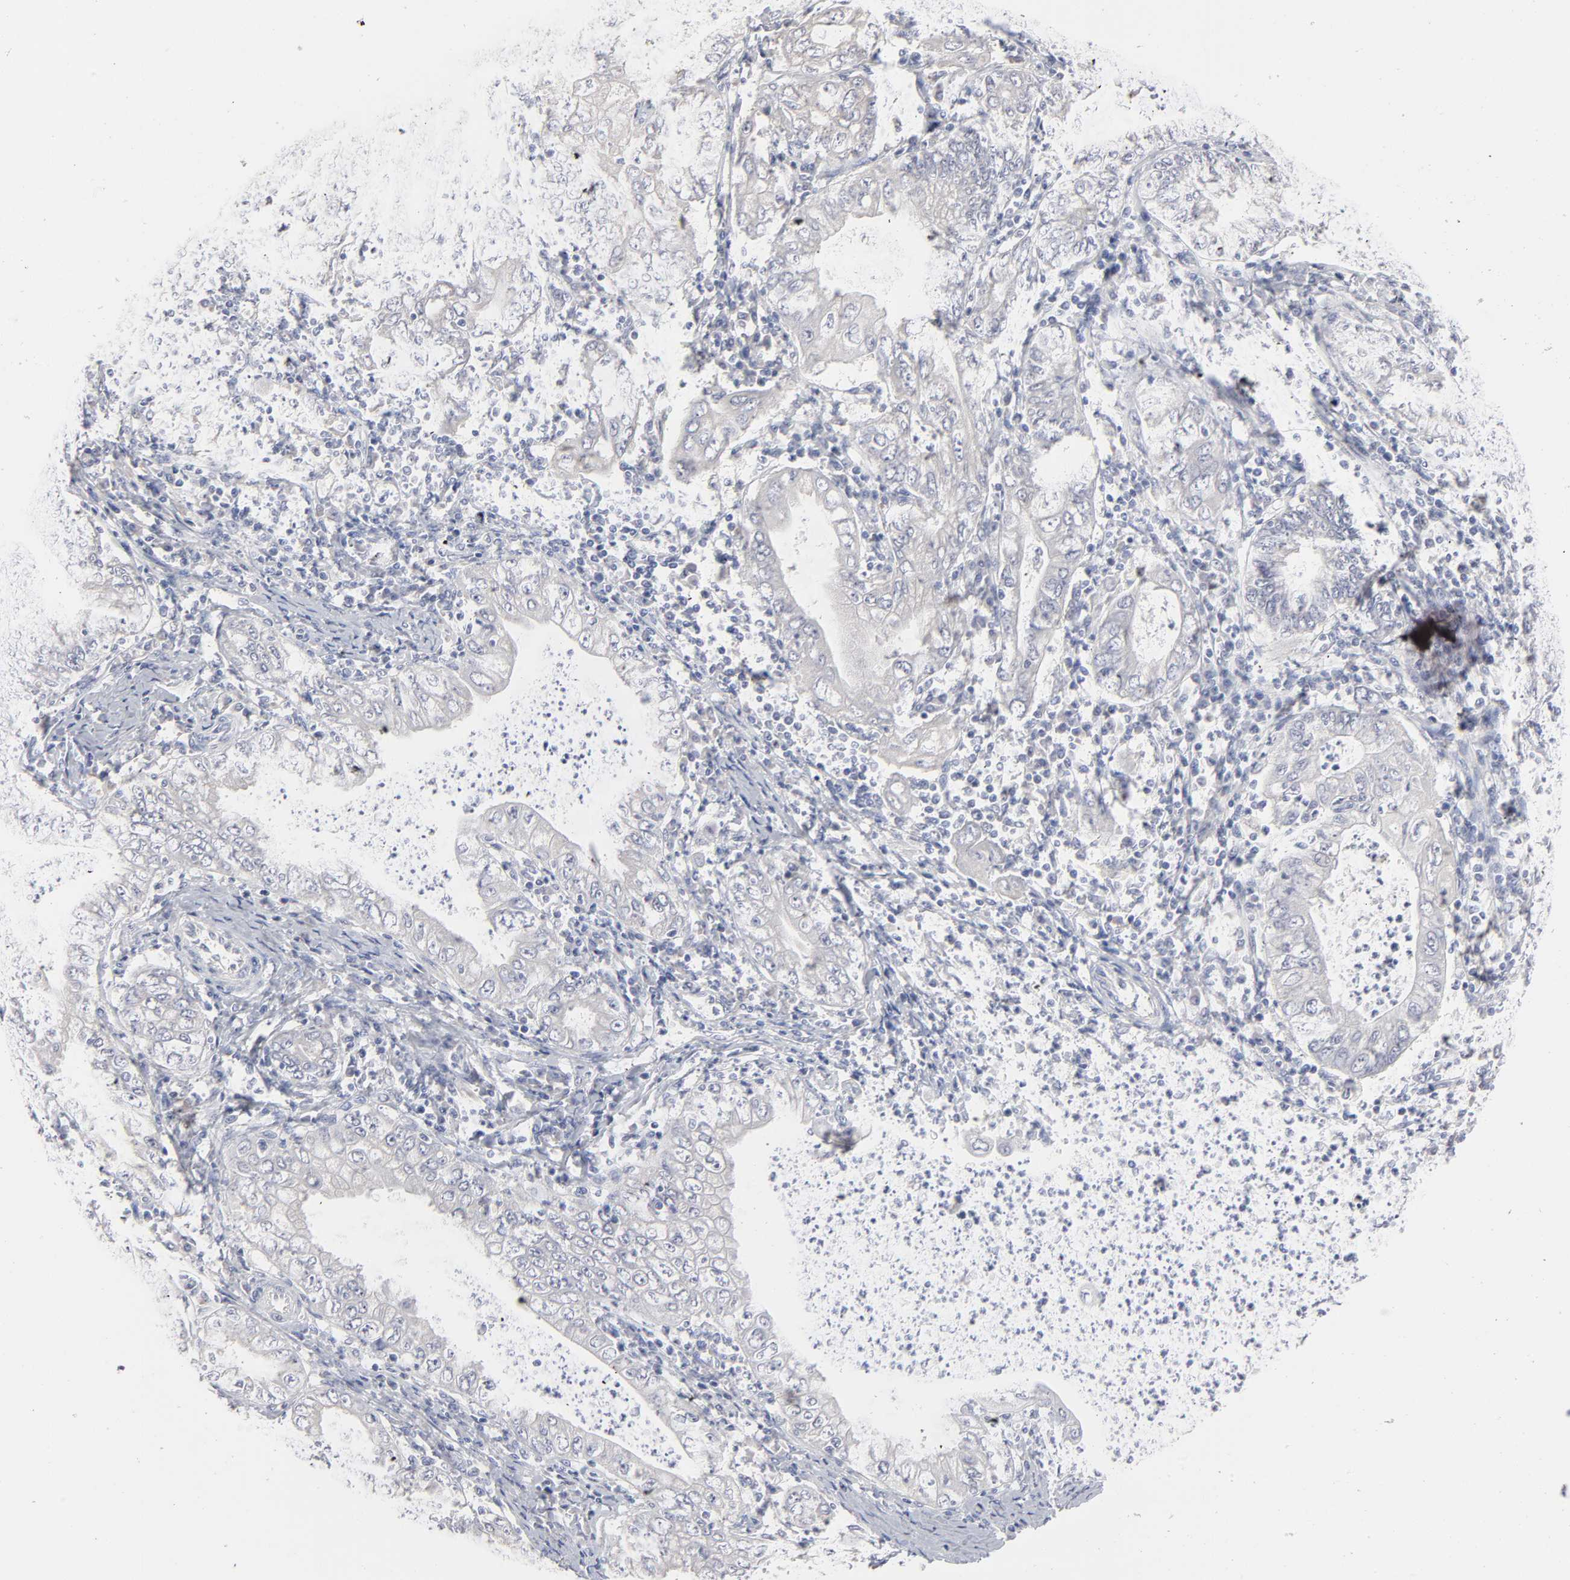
{"staining": {"intensity": "weak", "quantity": "25%-75%", "location": "cytoplasmic/membranous"}, "tissue": "stomach cancer", "cell_type": "Tumor cells", "image_type": "cancer", "snomed": [{"axis": "morphology", "description": "Normal tissue, NOS"}, {"axis": "morphology", "description": "Adenocarcinoma, NOS"}, {"axis": "topography", "description": "Esophagus"}, {"axis": "topography", "description": "Stomach, upper"}, {"axis": "topography", "description": "Peripheral nerve tissue"}], "caption": "Human stomach cancer stained with a protein marker exhibits weak staining in tumor cells.", "gene": "DNAL4", "patient": {"sex": "male", "age": 62}}